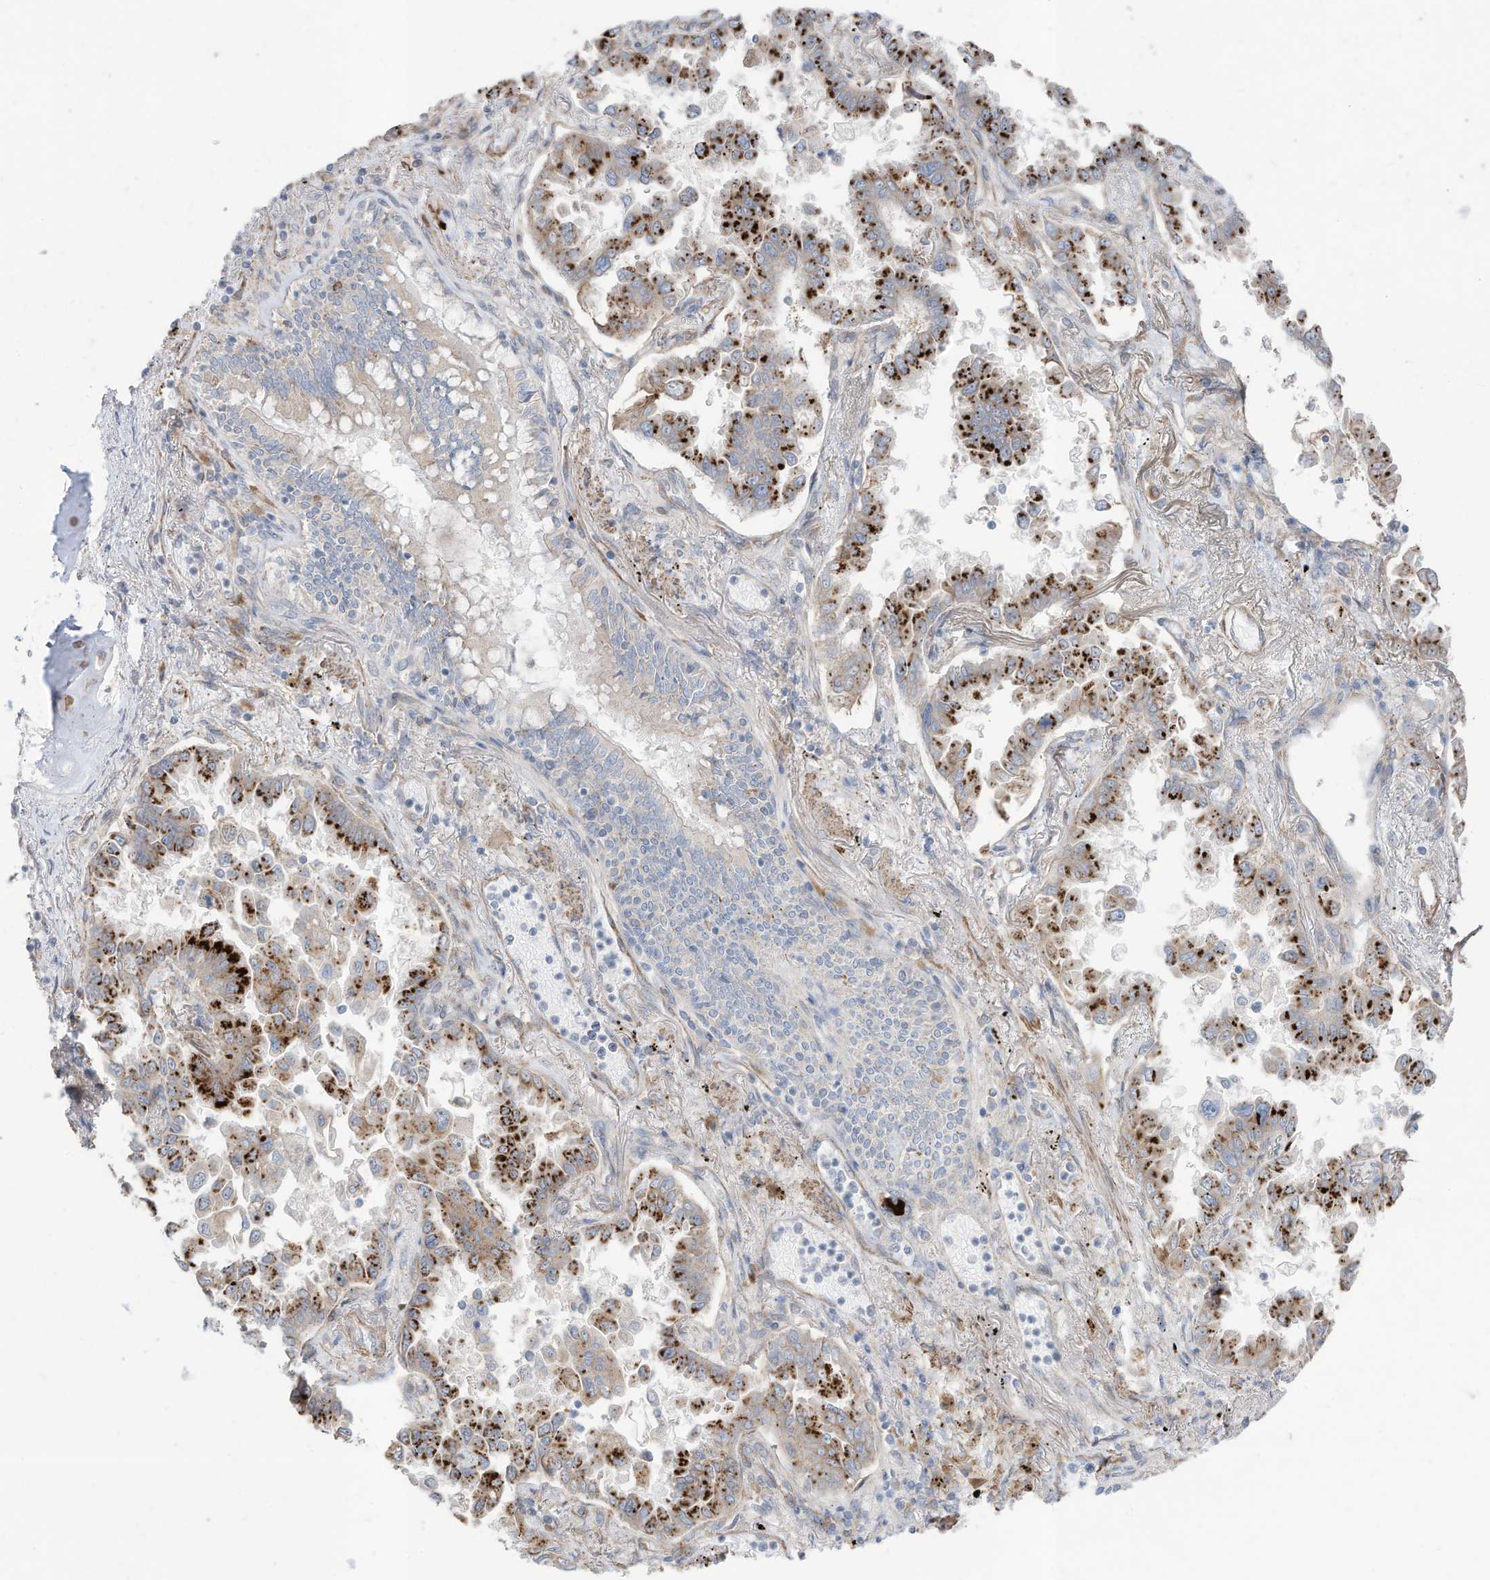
{"staining": {"intensity": "moderate", "quantity": ">75%", "location": "cytoplasmic/membranous"}, "tissue": "lung cancer", "cell_type": "Tumor cells", "image_type": "cancer", "snomed": [{"axis": "morphology", "description": "Adenocarcinoma, NOS"}, {"axis": "topography", "description": "Lung"}], "caption": "High-magnification brightfield microscopy of lung adenocarcinoma stained with DAB (3,3'-diaminobenzidine) (brown) and counterstained with hematoxylin (blue). tumor cells exhibit moderate cytoplasmic/membranous staining is present in approximately>75% of cells. (DAB (3,3'-diaminobenzidine) IHC, brown staining for protein, blue staining for nuclei).", "gene": "SLC17A7", "patient": {"sex": "female", "age": 67}}